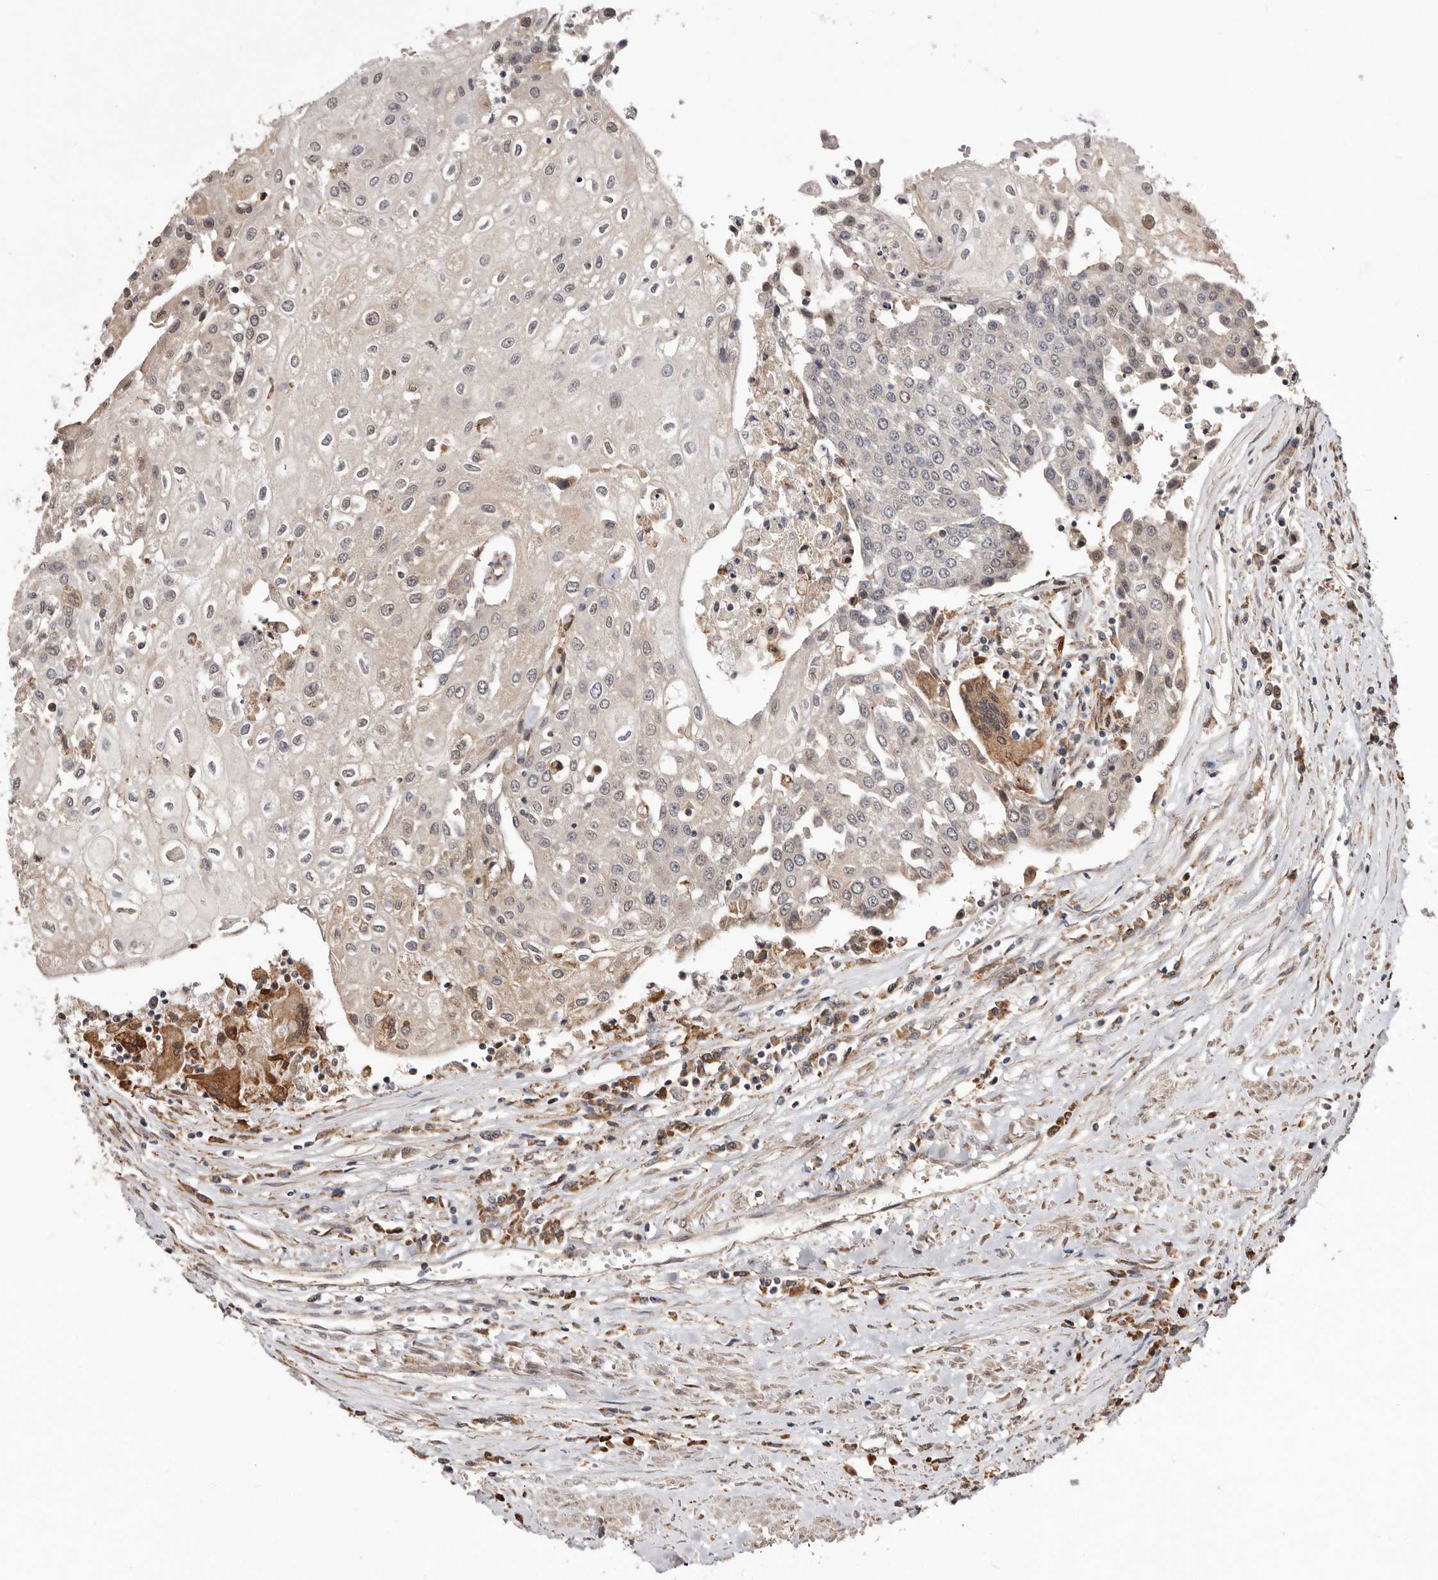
{"staining": {"intensity": "weak", "quantity": "<25%", "location": "cytoplasmic/membranous,nuclear"}, "tissue": "urothelial cancer", "cell_type": "Tumor cells", "image_type": "cancer", "snomed": [{"axis": "morphology", "description": "Urothelial carcinoma, High grade"}, {"axis": "topography", "description": "Urinary bladder"}], "caption": "Tumor cells are negative for brown protein staining in urothelial cancer. (DAB (3,3'-diaminobenzidine) immunohistochemistry (IHC), high magnification).", "gene": "RRM2B", "patient": {"sex": "female", "age": 85}}